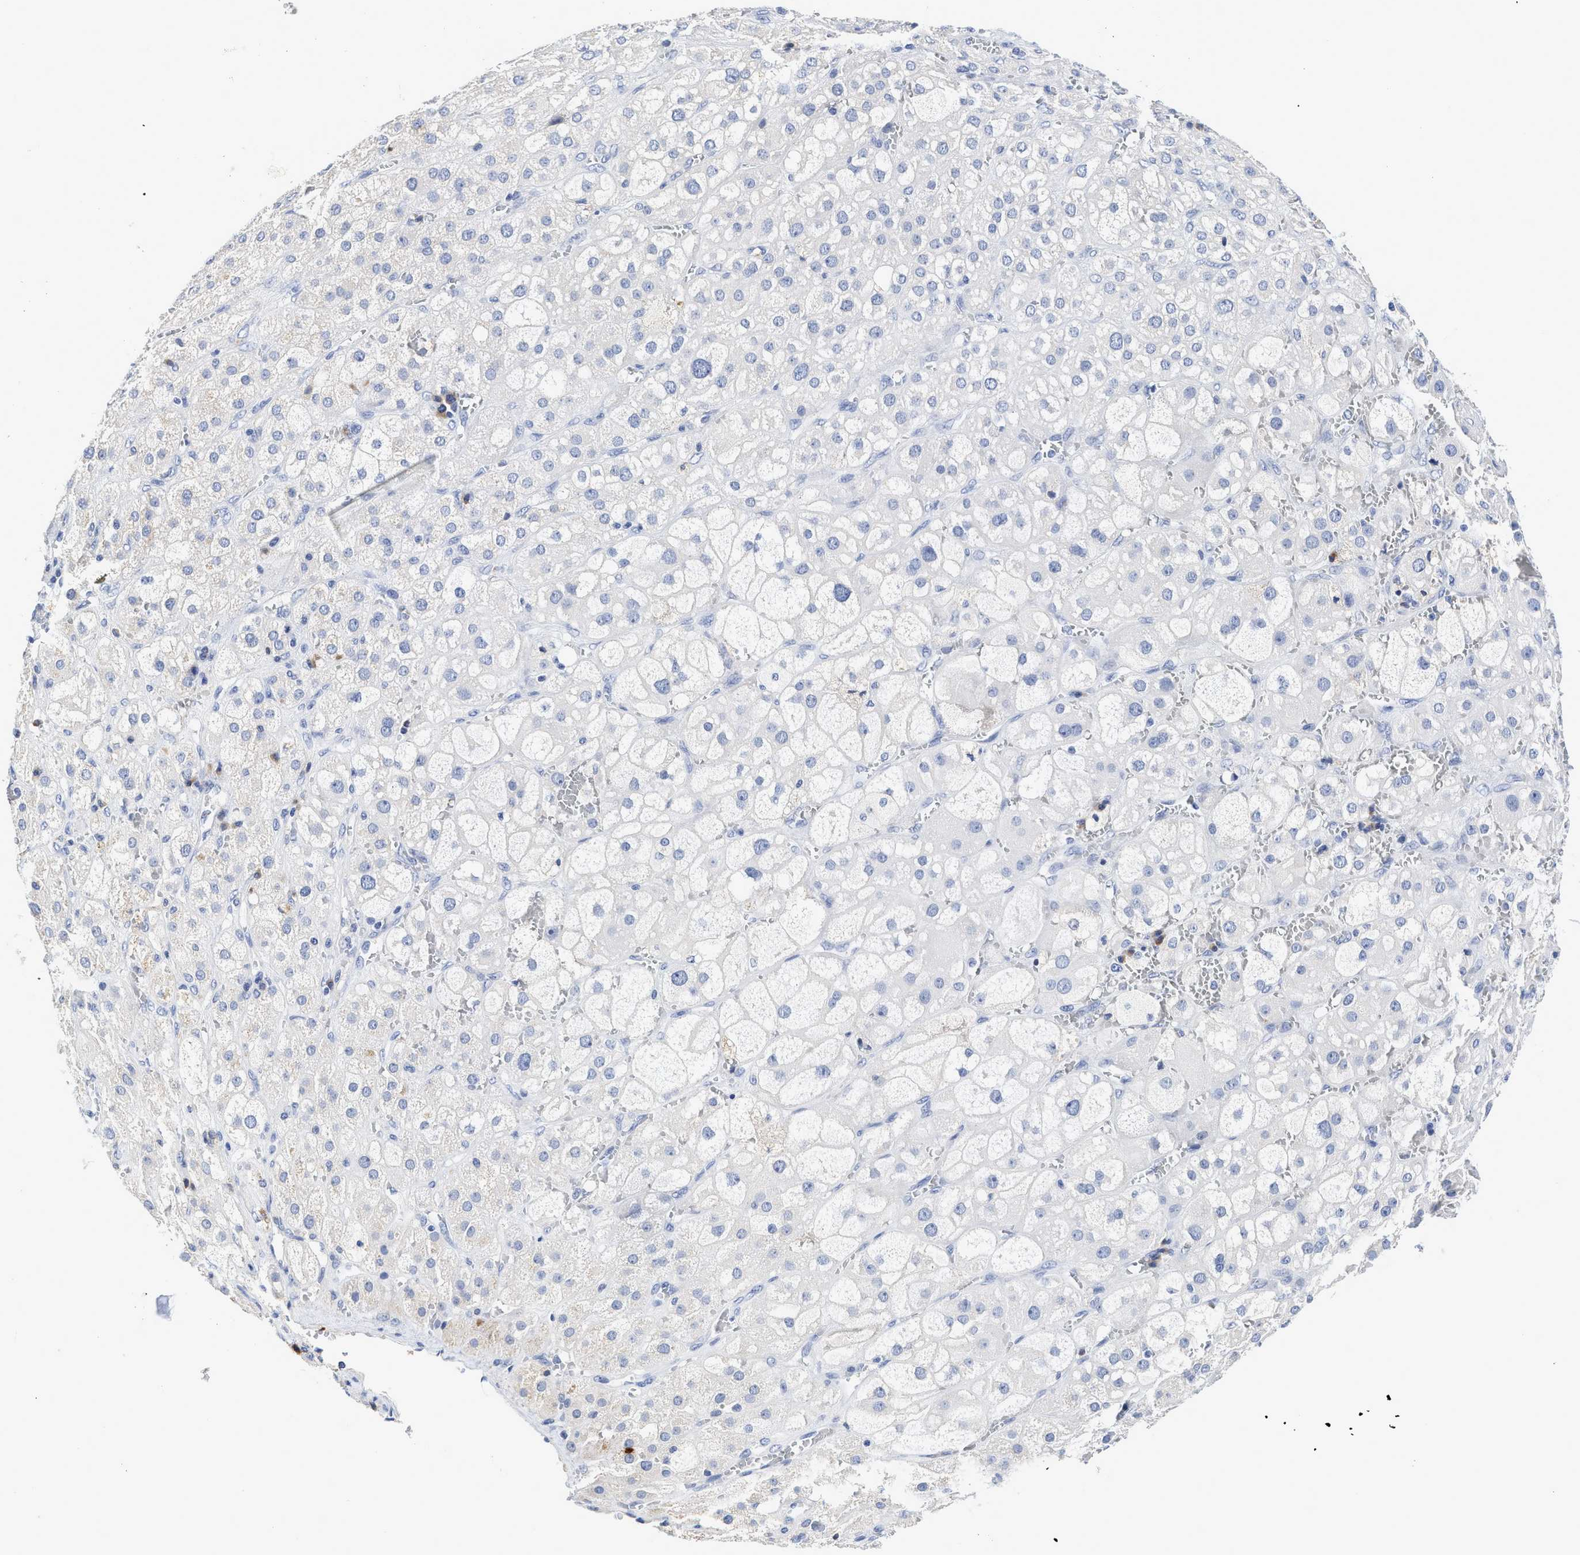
{"staining": {"intensity": "negative", "quantity": "none", "location": "none"}, "tissue": "adrenal gland", "cell_type": "Glandular cells", "image_type": "normal", "snomed": [{"axis": "morphology", "description": "Normal tissue, NOS"}, {"axis": "topography", "description": "Adrenal gland"}], "caption": "DAB immunohistochemical staining of unremarkable adrenal gland shows no significant positivity in glandular cells.", "gene": "C2", "patient": {"sex": "female", "age": 47}}